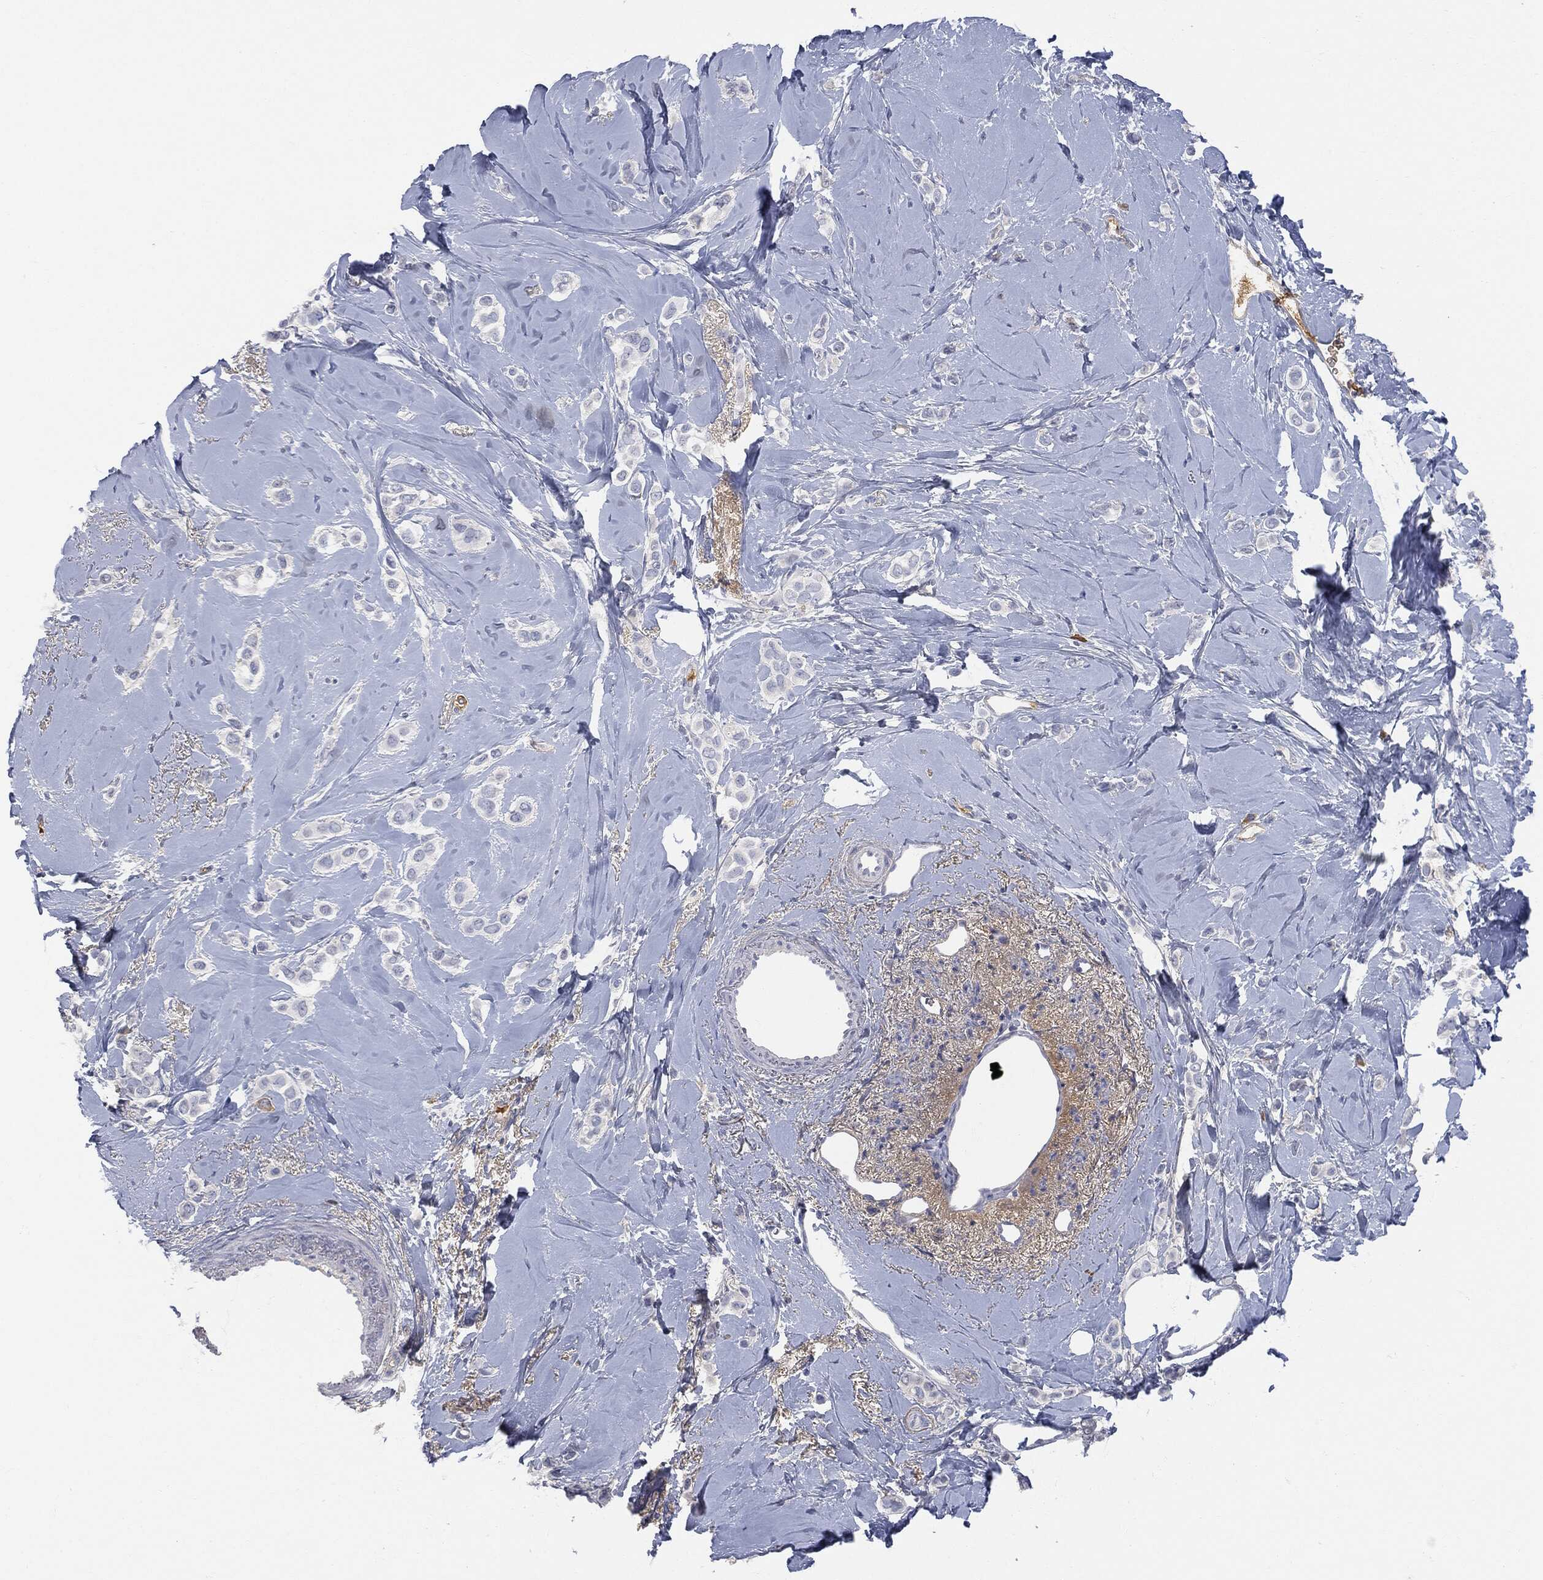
{"staining": {"intensity": "negative", "quantity": "none", "location": "none"}, "tissue": "breast cancer", "cell_type": "Tumor cells", "image_type": "cancer", "snomed": [{"axis": "morphology", "description": "Lobular carcinoma"}, {"axis": "topography", "description": "Breast"}], "caption": "Breast cancer stained for a protein using immunohistochemistry (IHC) demonstrates no positivity tumor cells.", "gene": "BTK", "patient": {"sex": "female", "age": 66}}